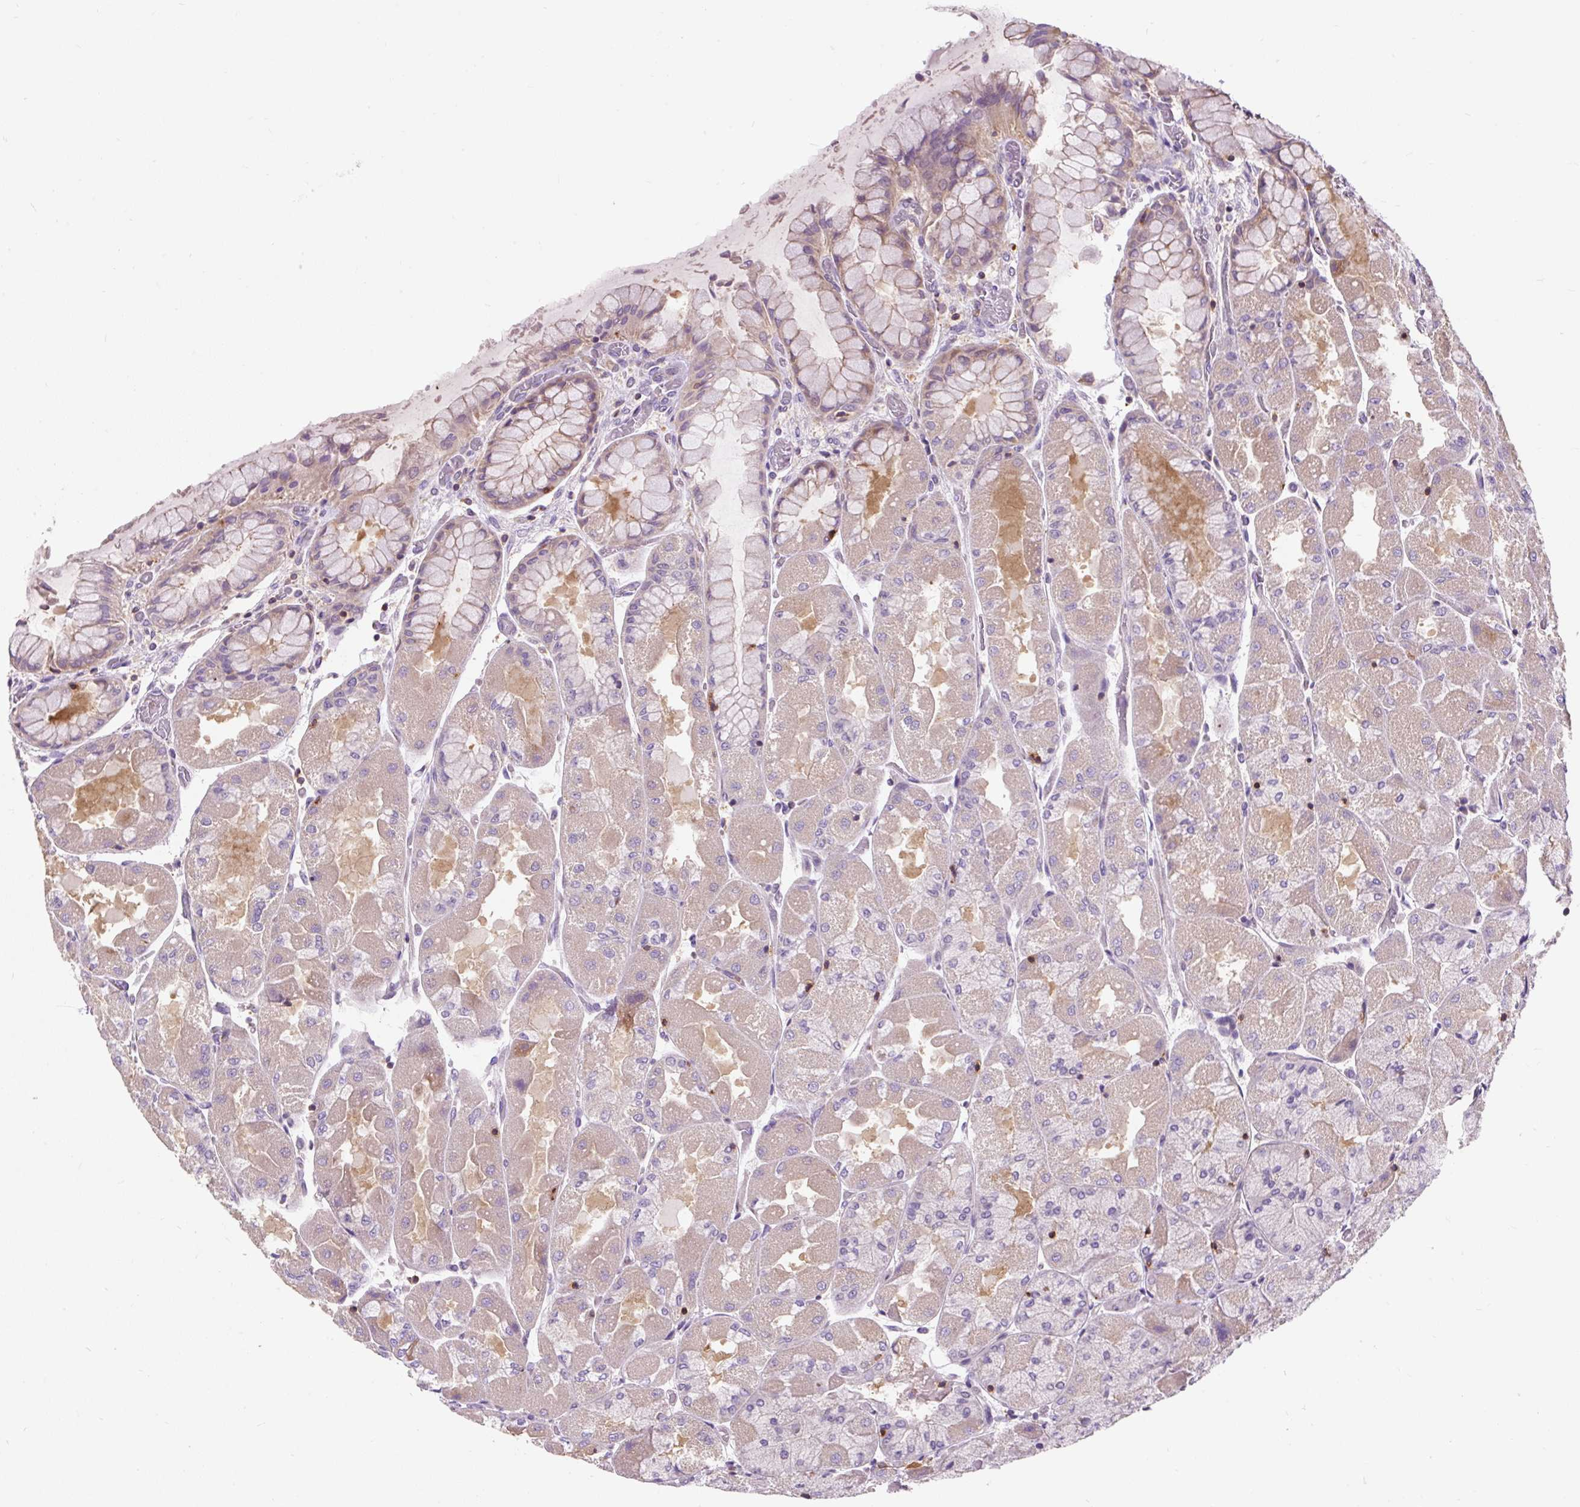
{"staining": {"intensity": "weak", "quantity": "25%-75%", "location": "cytoplasmic/membranous"}, "tissue": "stomach", "cell_type": "Glandular cells", "image_type": "normal", "snomed": [{"axis": "morphology", "description": "Normal tissue, NOS"}, {"axis": "topography", "description": "Stomach"}], "caption": "This image demonstrates normal stomach stained with IHC to label a protein in brown. The cytoplasmic/membranous of glandular cells show weak positivity for the protein. Nuclei are counter-stained blue.", "gene": "CISD3", "patient": {"sex": "female", "age": 61}}